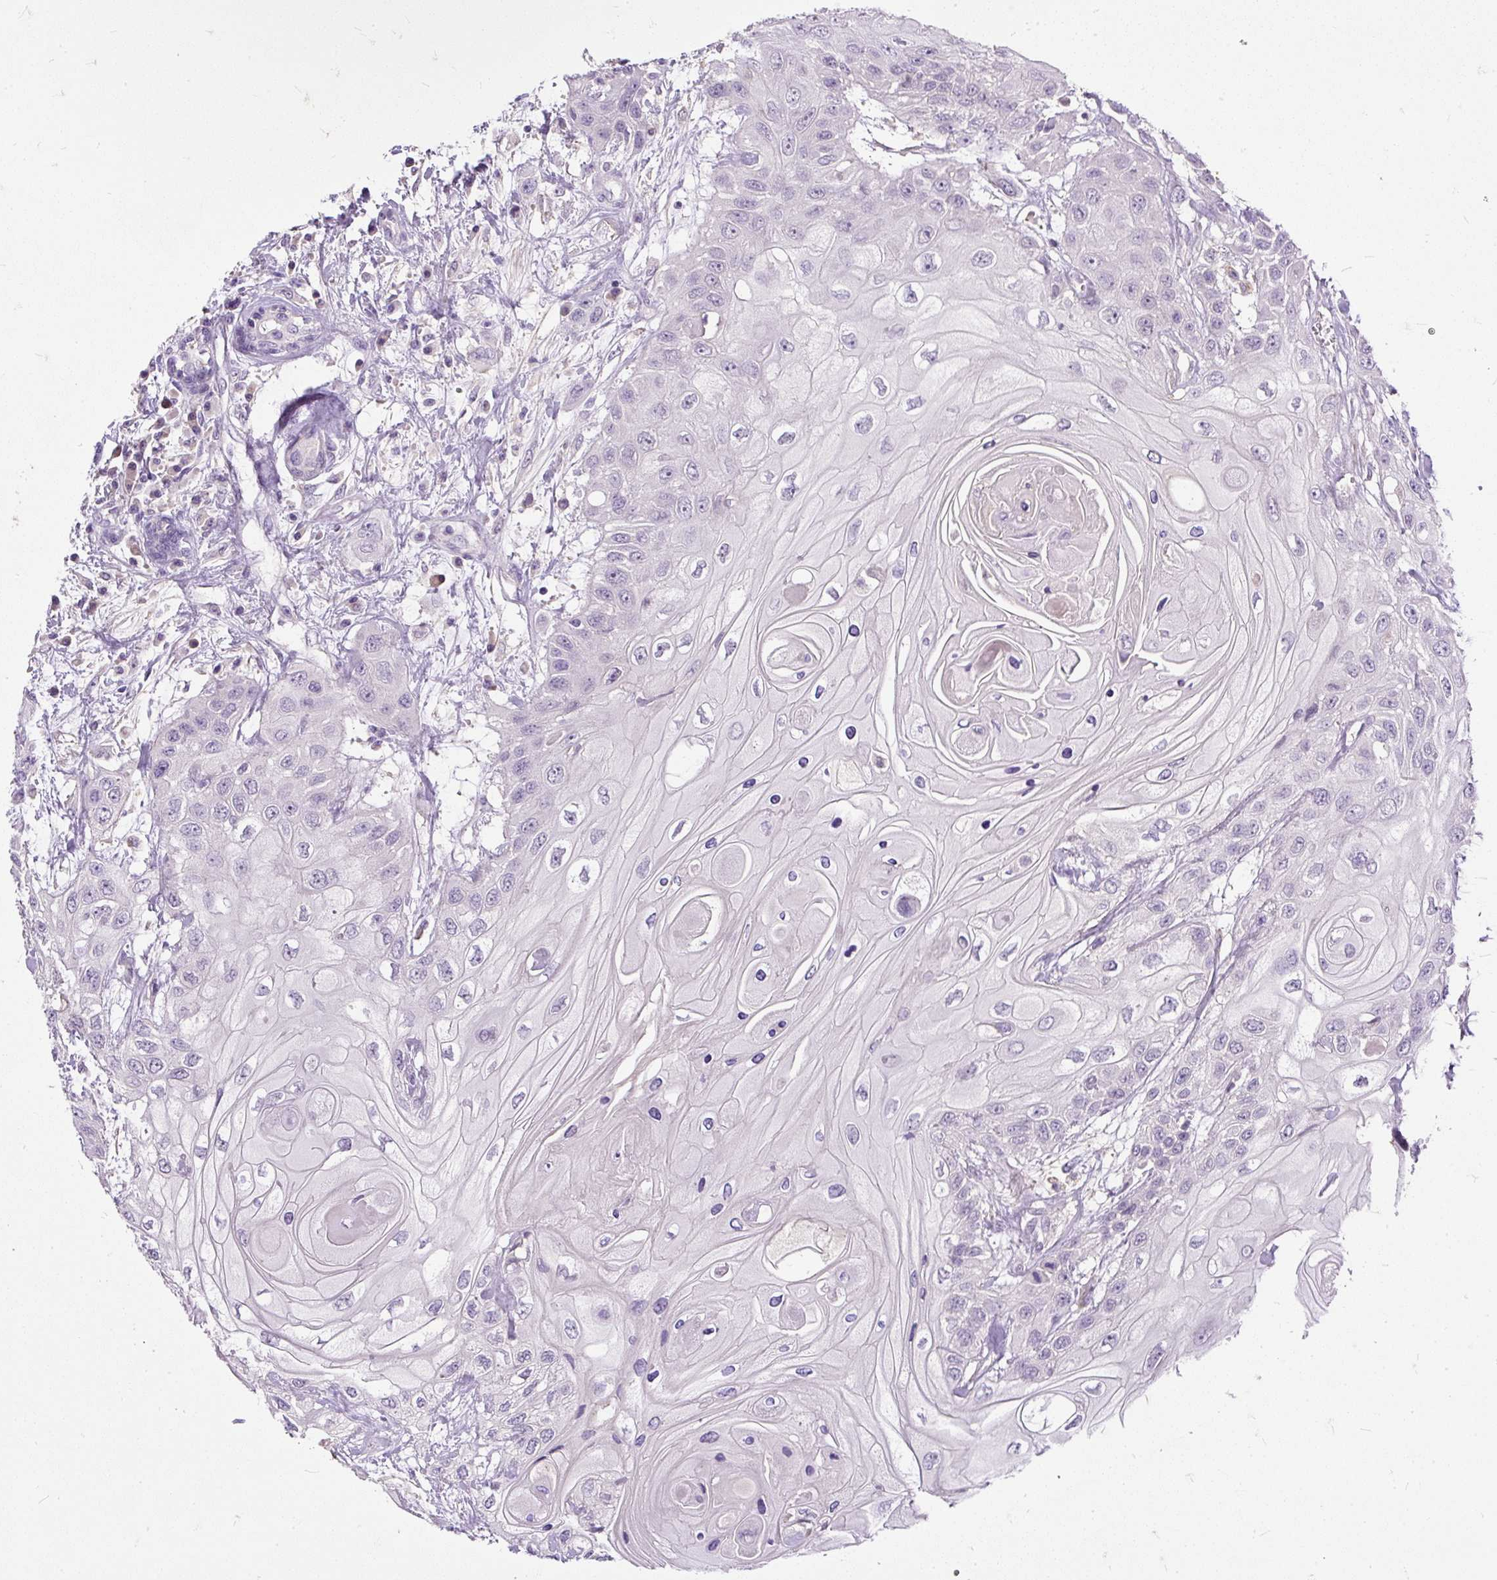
{"staining": {"intensity": "negative", "quantity": "none", "location": "none"}, "tissue": "head and neck cancer", "cell_type": "Tumor cells", "image_type": "cancer", "snomed": [{"axis": "morphology", "description": "Squamous cell carcinoma, NOS"}, {"axis": "topography", "description": "Head-Neck"}], "caption": "This is an immunohistochemistry (IHC) micrograph of human head and neck cancer. There is no positivity in tumor cells.", "gene": "KRTAP20-3", "patient": {"sex": "female", "age": 43}}